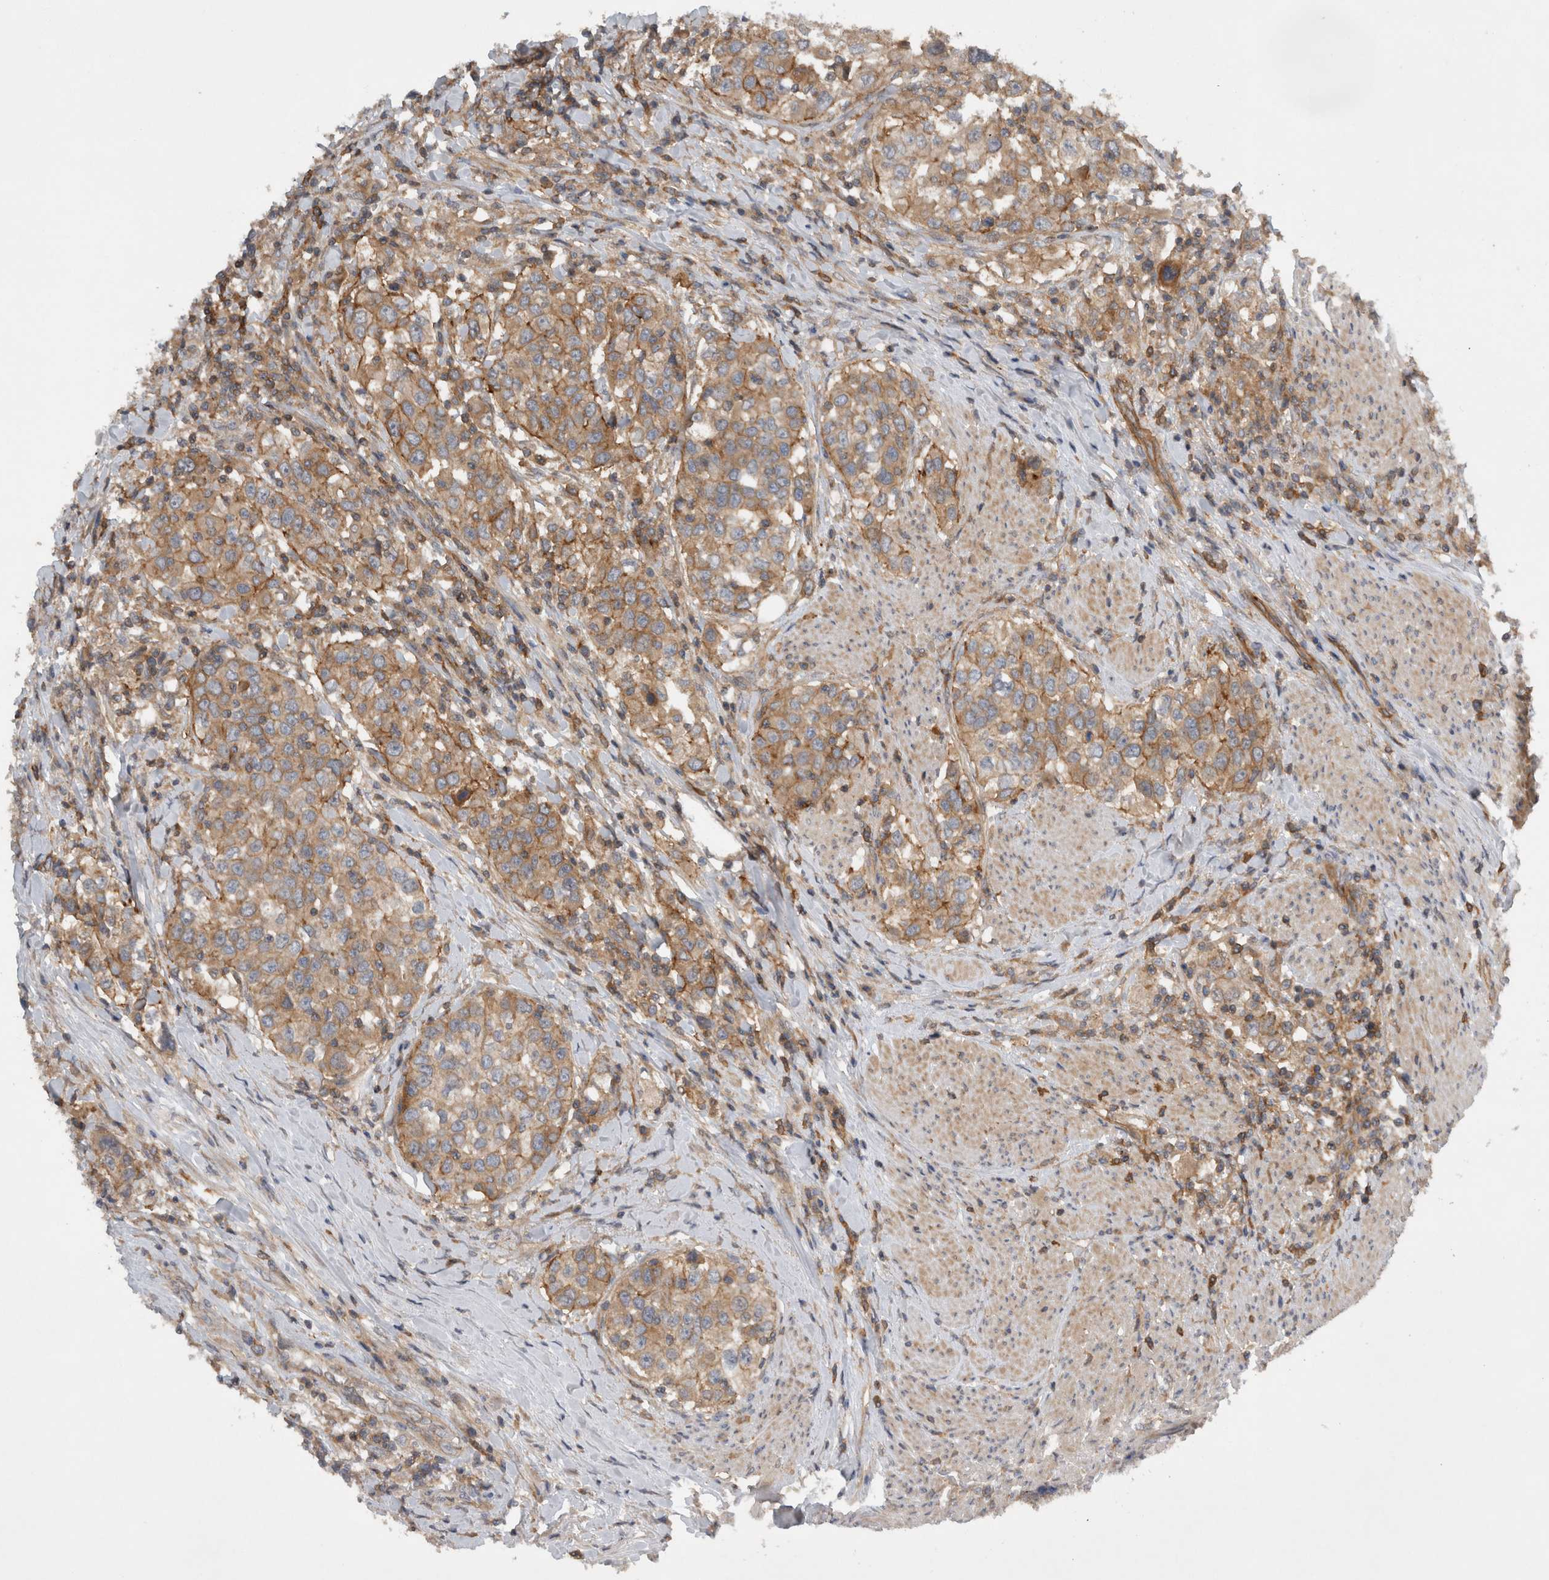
{"staining": {"intensity": "weak", "quantity": ">75%", "location": "cytoplasmic/membranous"}, "tissue": "urothelial cancer", "cell_type": "Tumor cells", "image_type": "cancer", "snomed": [{"axis": "morphology", "description": "Urothelial carcinoma, High grade"}, {"axis": "topography", "description": "Urinary bladder"}], "caption": "Immunohistochemical staining of human urothelial cancer displays low levels of weak cytoplasmic/membranous expression in about >75% of tumor cells. (DAB (3,3'-diaminobenzidine) IHC, brown staining for protein, blue staining for nuclei).", "gene": "SCARA5", "patient": {"sex": "female", "age": 80}}